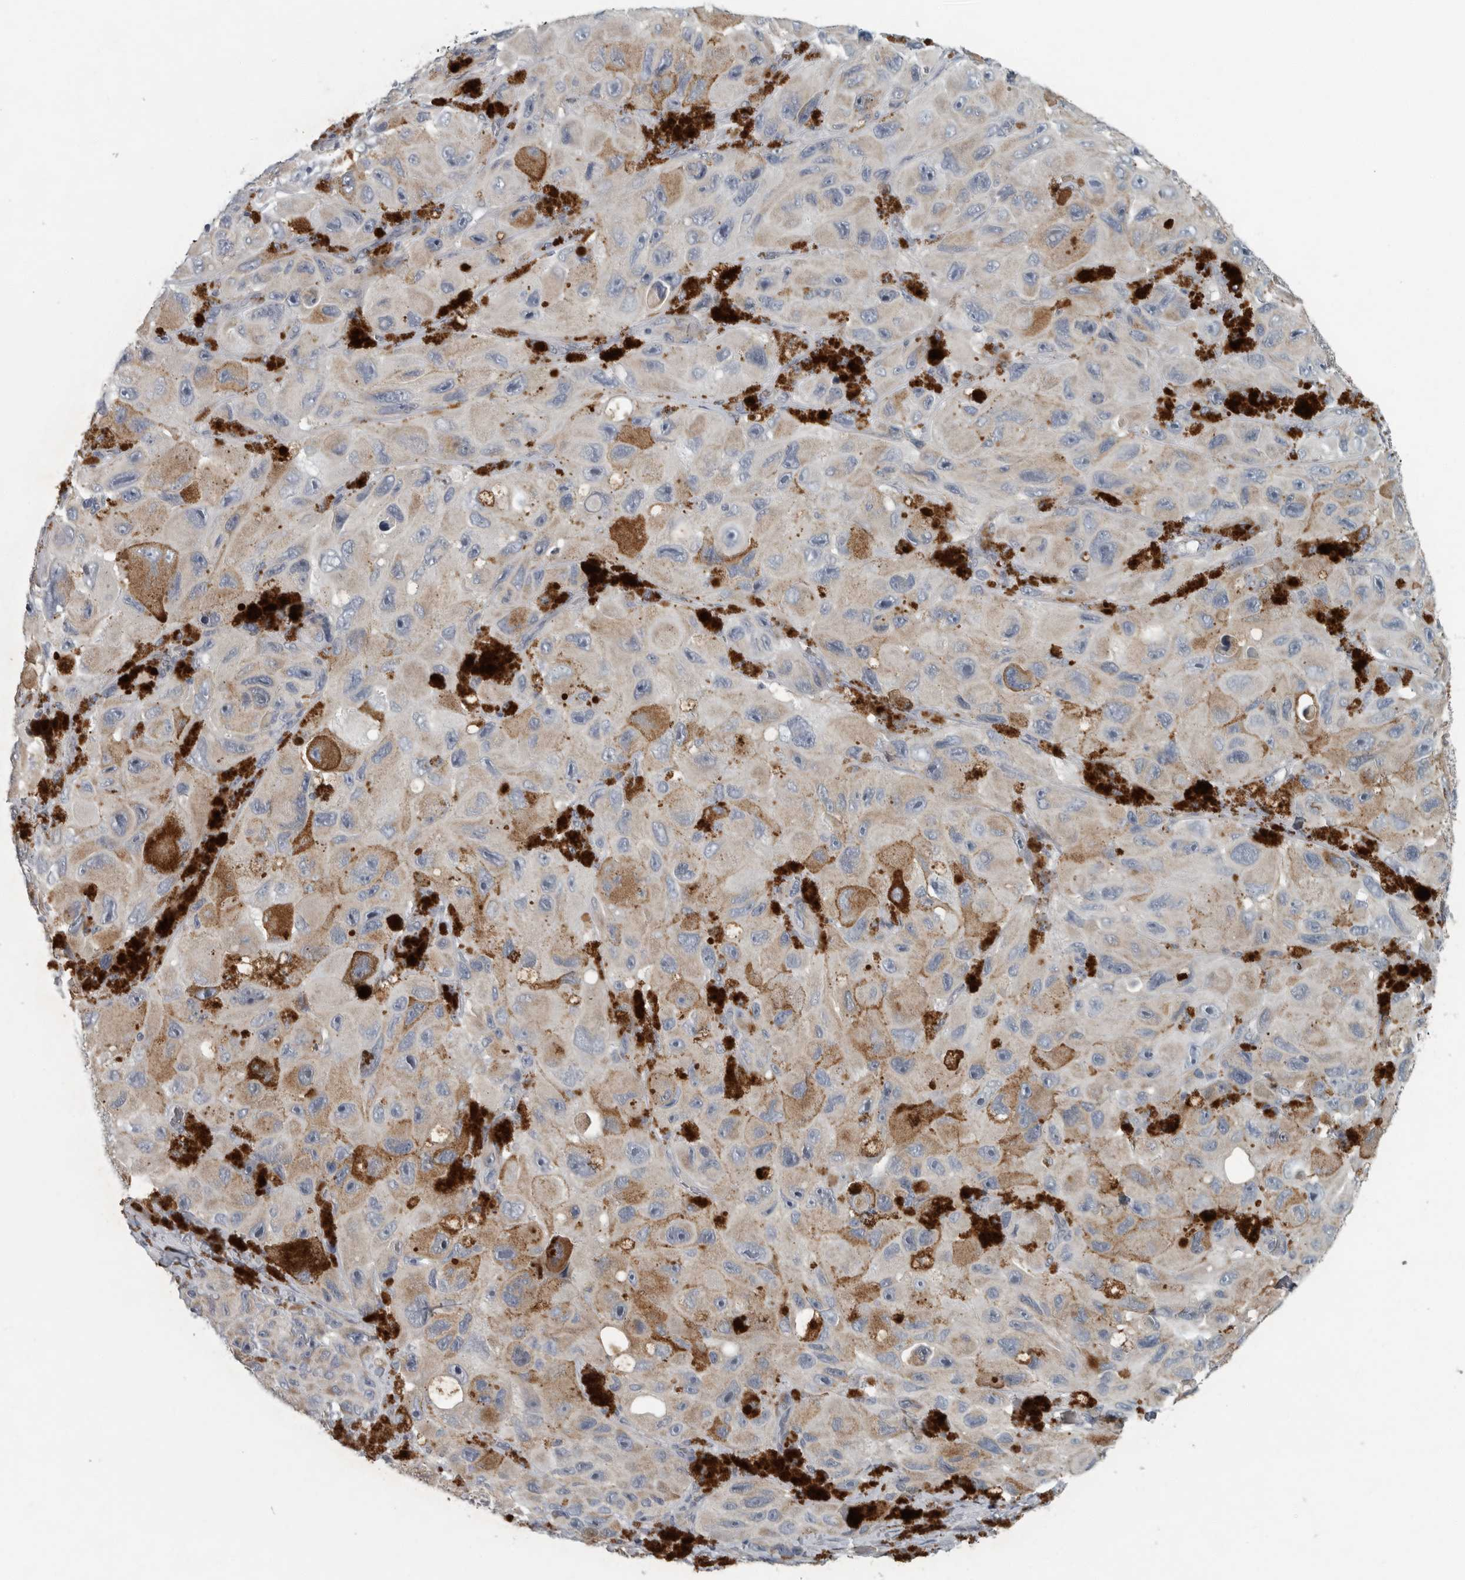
{"staining": {"intensity": "negative", "quantity": "none", "location": "none"}, "tissue": "melanoma", "cell_type": "Tumor cells", "image_type": "cancer", "snomed": [{"axis": "morphology", "description": "Malignant melanoma, NOS"}, {"axis": "topography", "description": "Skin"}], "caption": "The histopathology image displays no staining of tumor cells in melanoma. The staining is performed using DAB (3,3'-diaminobenzidine) brown chromogen with nuclei counter-stained in using hematoxylin.", "gene": "MPP3", "patient": {"sex": "female", "age": 73}}